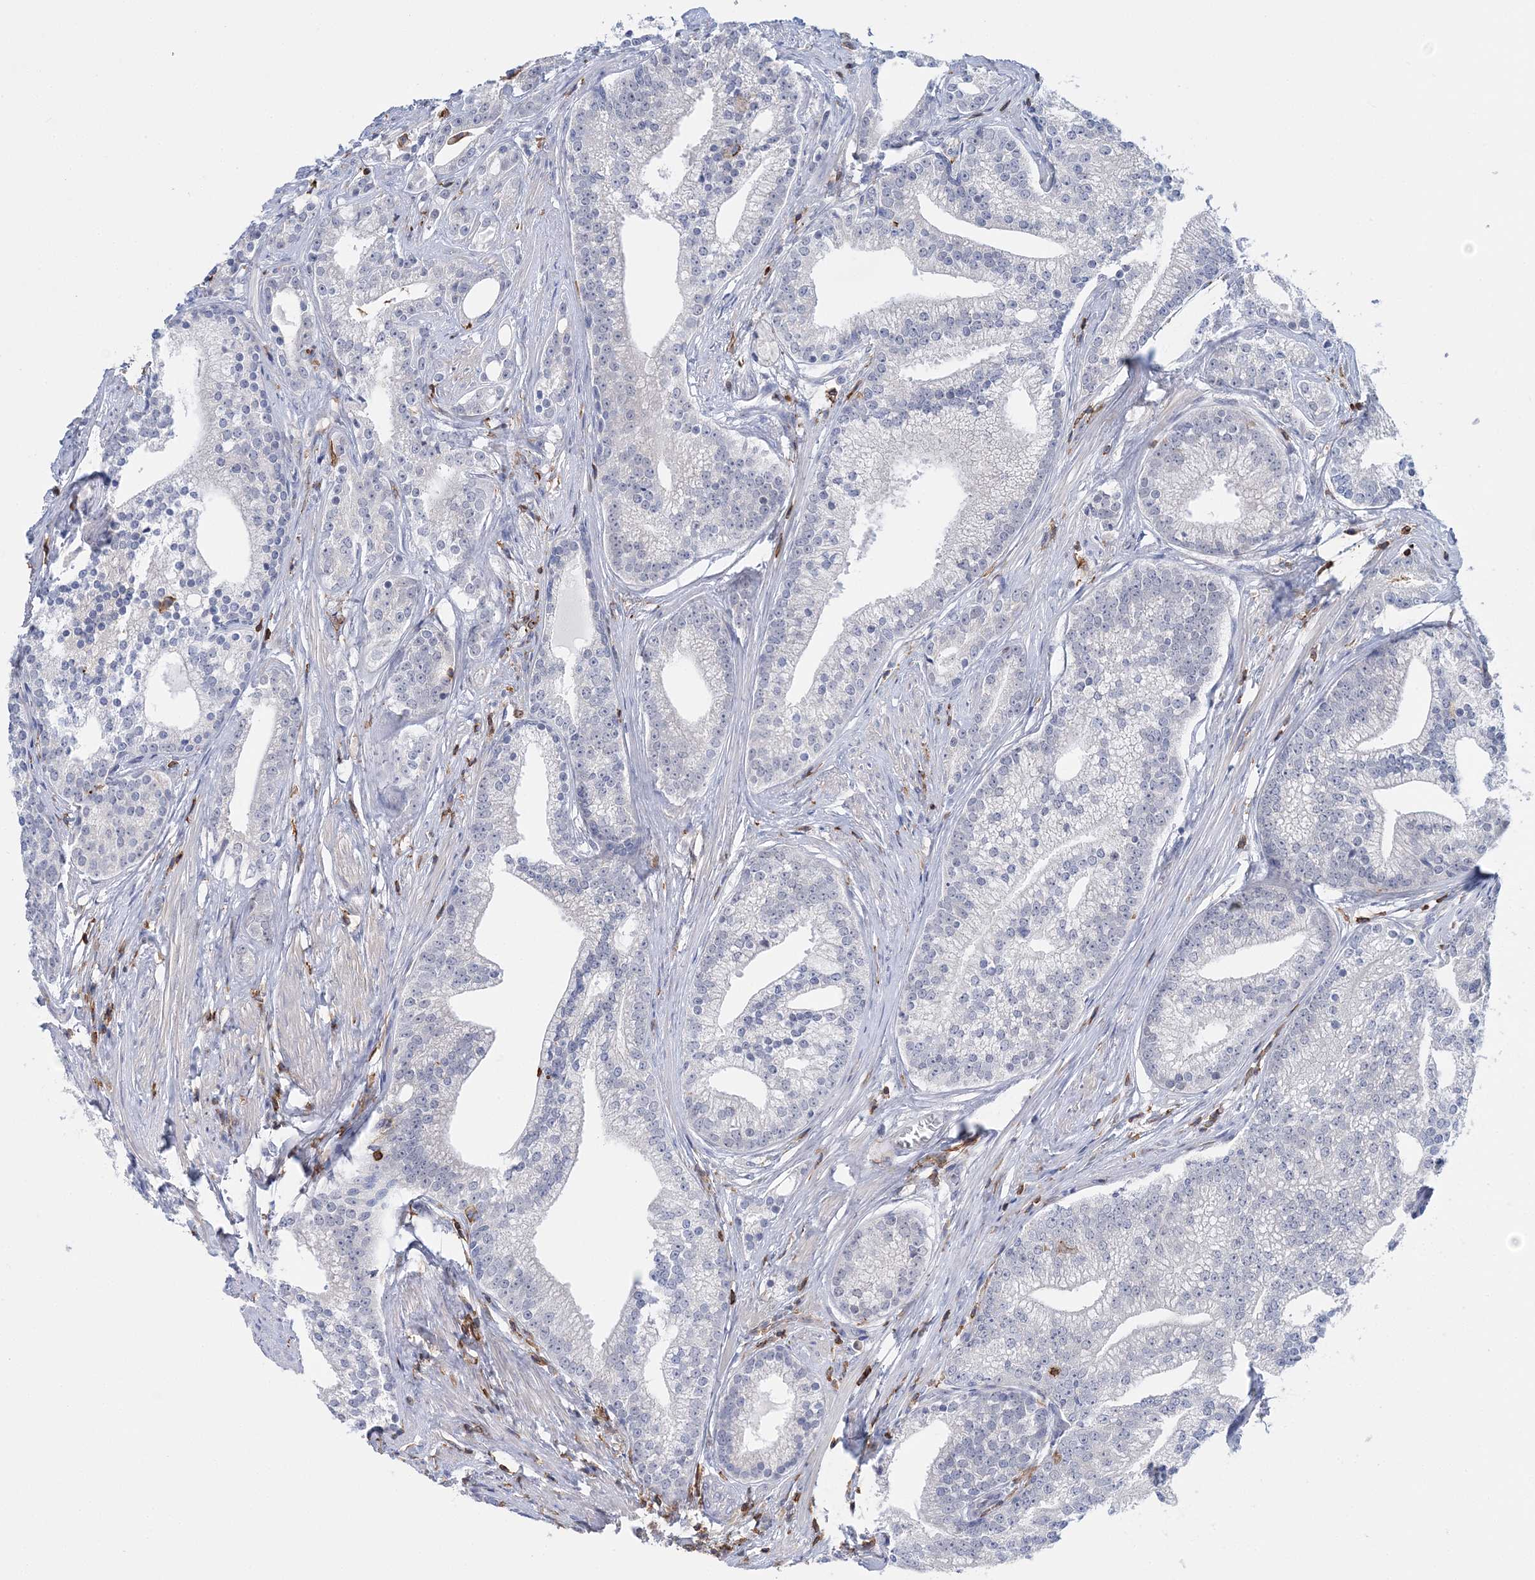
{"staining": {"intensity": "negative", "quantity": "none", "location": "none"}, "tissue": "prostate cancer", "cell_type": "Tumor cells", "image_type": "cancer", "snomed": [{"axis": "morphology", "description": "Adenocarcinoma, Low grade"}, {"axis": "topography", "description": "Prostate"}], "caption": "A histopathology image of human prostate cancer is negative for staining in tumor cells.", "gene": "PRMT9", "patient": {"sex": "male", "age": 71}}